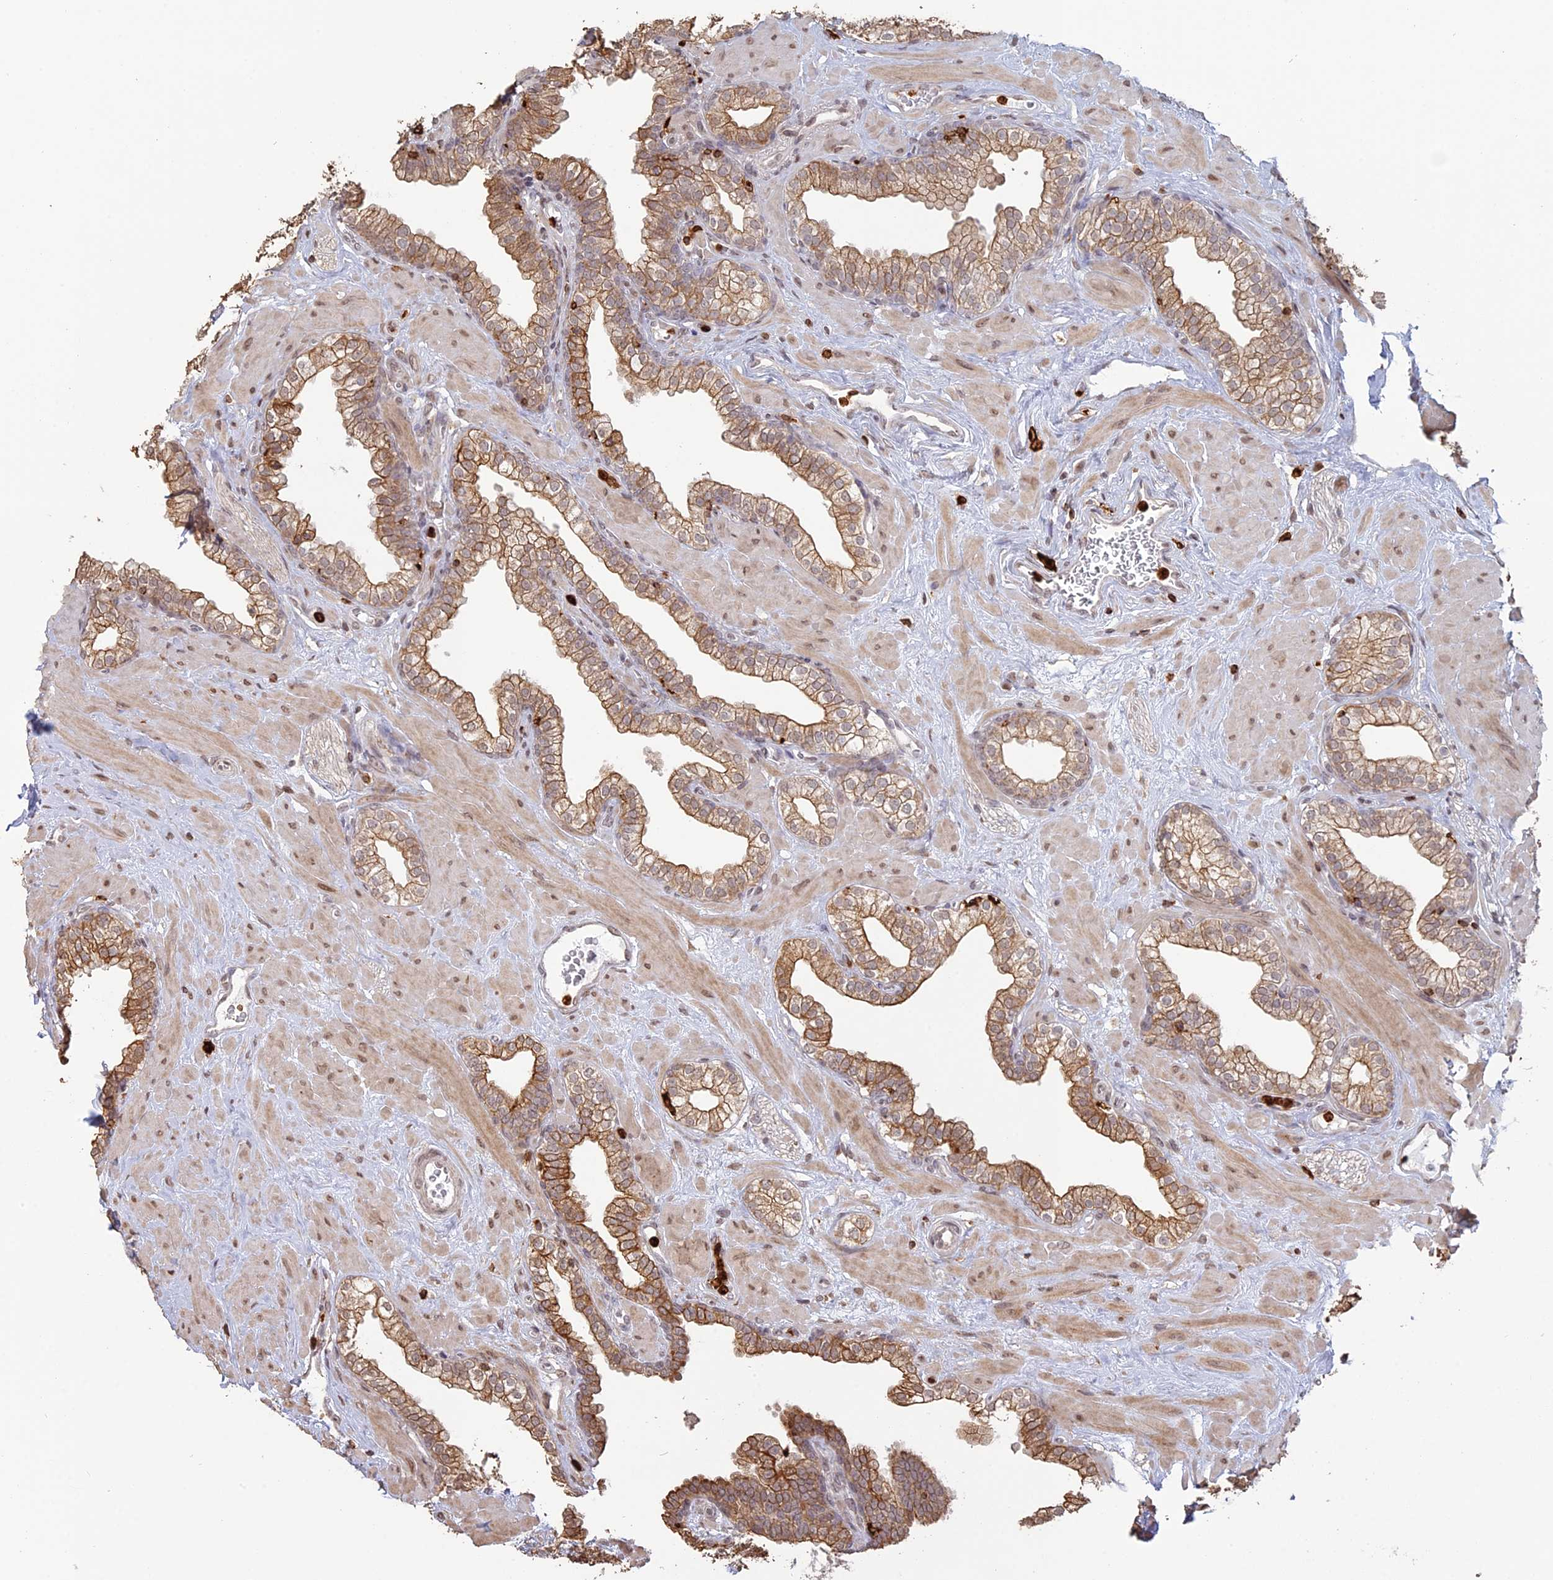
{"staining": {"intensity": "moderate", "quantity": "25%-75%", "location": "cytoplasmic/membranous"}, "tissue": "prostate", "cell_type": "Glandular cells", "image_type": "normal", "snomed": [{"axis": "morphology", "description": "Normal tissue, NOS"}, {"axis": "morphology", "description": "Urothelial carcinoma, Low grade"}, {"axis": "topography", "description": "Urinary bladder"}, {"axis": "topography", "description": "Prostate"}], "caption": "Prostate stained for a protein reveals moderate cytoplasmic/membranous positivity in glandular cells. Immunohistochemistry stains the protein of interest in brown and the nuclei are stained blue.", "gene": "APOBR", "patient": {"sex": "male", "age": 60}}